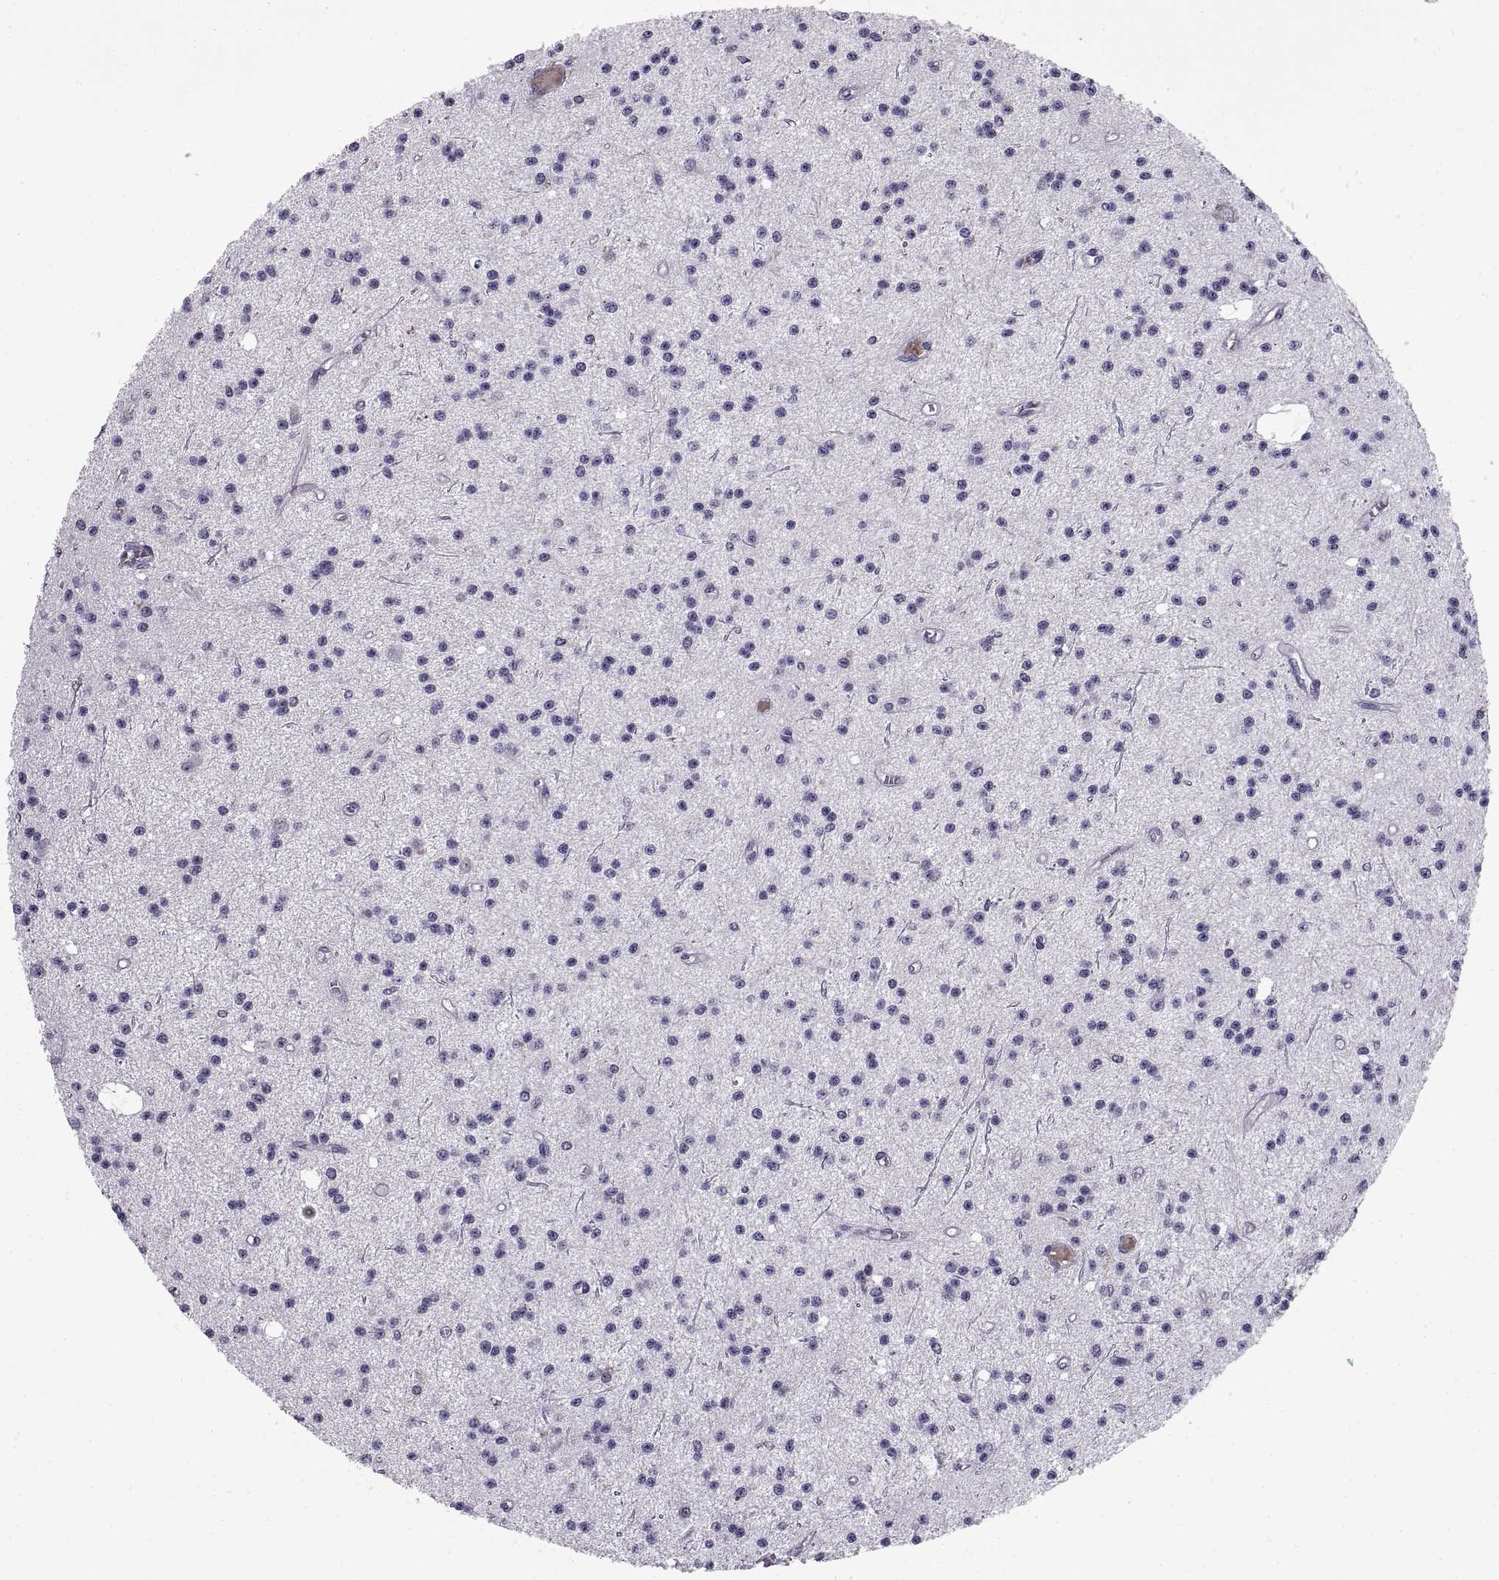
{"staining": {"intensity": "negative", "quantity": "none", "location": "none"}, "tissue": "glioma", "cell_type": "Tumor cells", "image_type": "cancer", "snomed": [{"axis": "morphology", "description": "Glioma, malignant, Low grade"}, {"axis": "topography", "description": "Brain"}], "caption": "Human malignant glioma (low-grade) stained for a protein using immunohistochemistry (IHC) shows no expression in tumor cells.", "gene": "DOK3", "patient": {"sex": "male", "age": 27}}